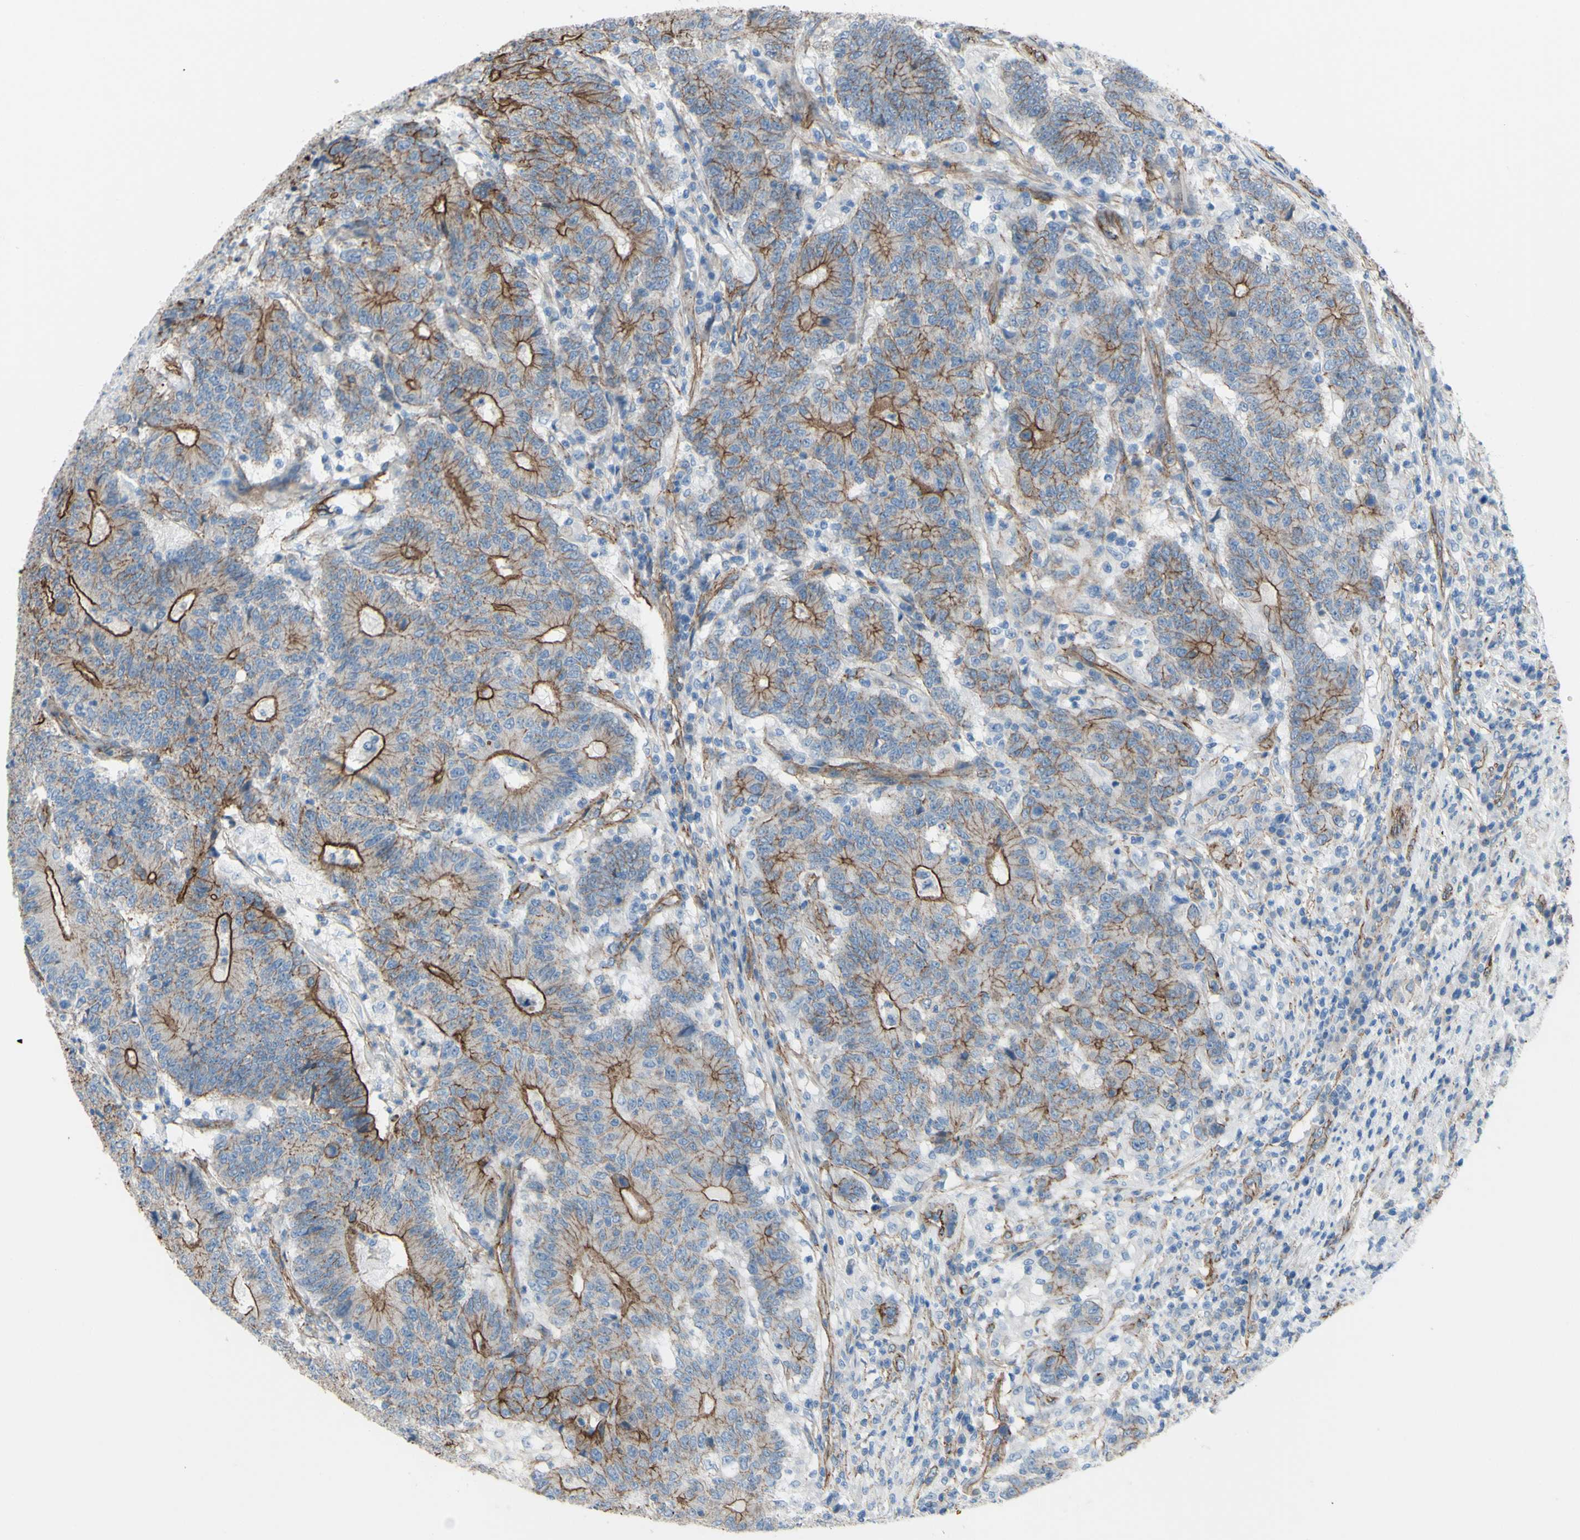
{"staining": {"intensity": "moderate", "quantity": ">75%", "location": "cytoplasmic/membranous"}, "tissue": "colorectal cancer", "cell_type": "Tumor cells", "image_type": "cancer", "snomed": [{"axis": "morphology", "description": "Normal tissue, NOS"}, {"axis": "morphology", "description": "Adenocarcinoma, NOS"}, {"axis": "topography", "description": "Colon"}], "caption": "An immunohistochemistry photomicrograph of neoplastic tissue is shown. Protein staining in brown highlights moderate cytoplasmic/membranous positivity in colorectal cancer (adenocarcinoma) within tumor cells.", "gene": "TPBG", "patient": {"sex": "female", "age": 75}}